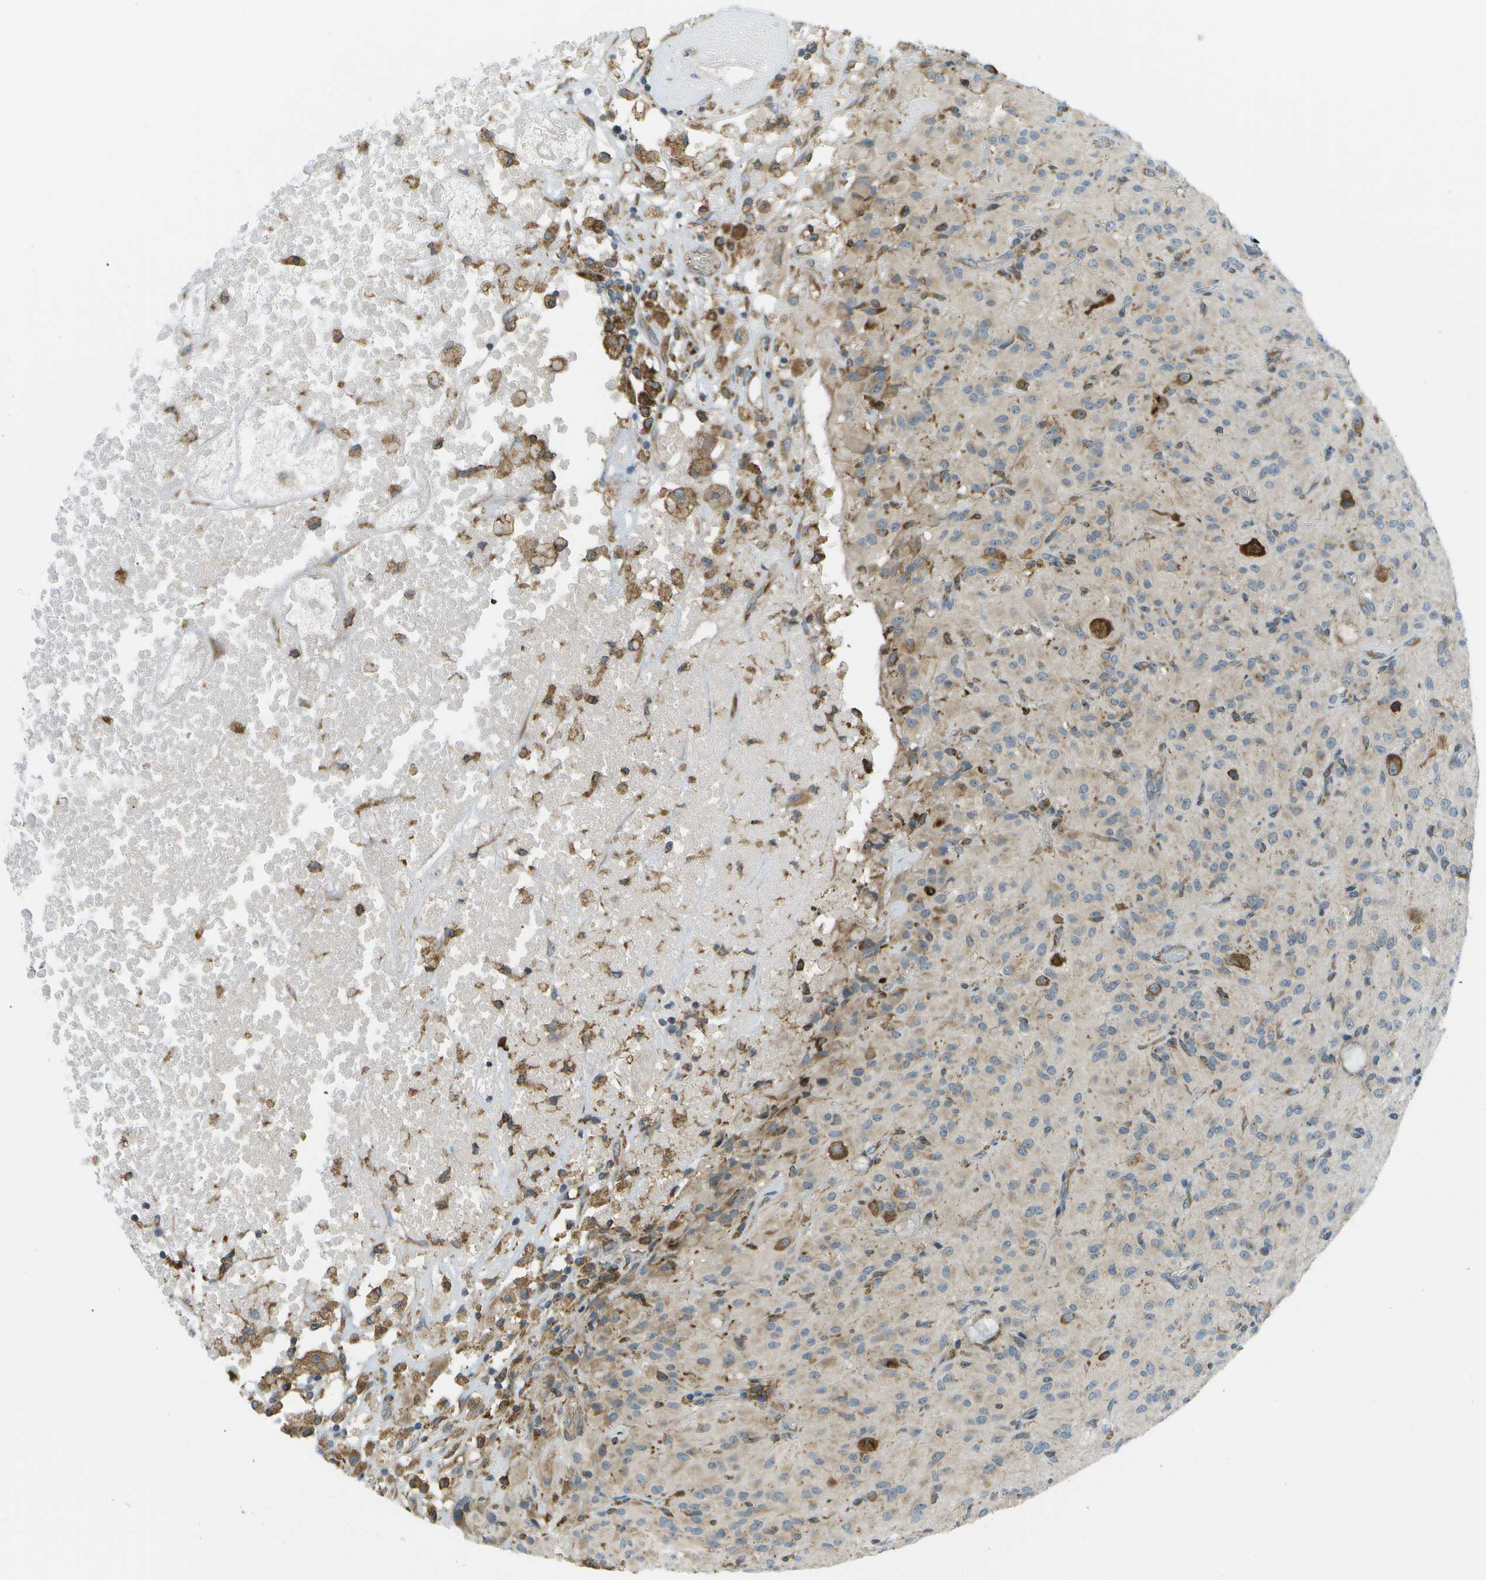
{"staining": {"intensity": "moderate", "quantity": "<25%", "location": "cytoplasmic/membranous"}, "tissue": "glioma", "cell_type": "Tumor cells", "image_type": "cancer", "snomed": [{"axis": "morphology", "description": "Glioma, malignant, High grade"}, {"axis": "topography", "description": "Brain"}], "caption": "Protein staining exhibits moderate cytoplasmic/membranous expression in about <25% of tumor cells in glioma. The staining was performed using DAB to visualize the protein expression in brown, while the nuclei were stained in blue with hematoxylin (Magnification: 20x).", "gene": "USP30", "patient": {"sex": "female", "age": 59}}